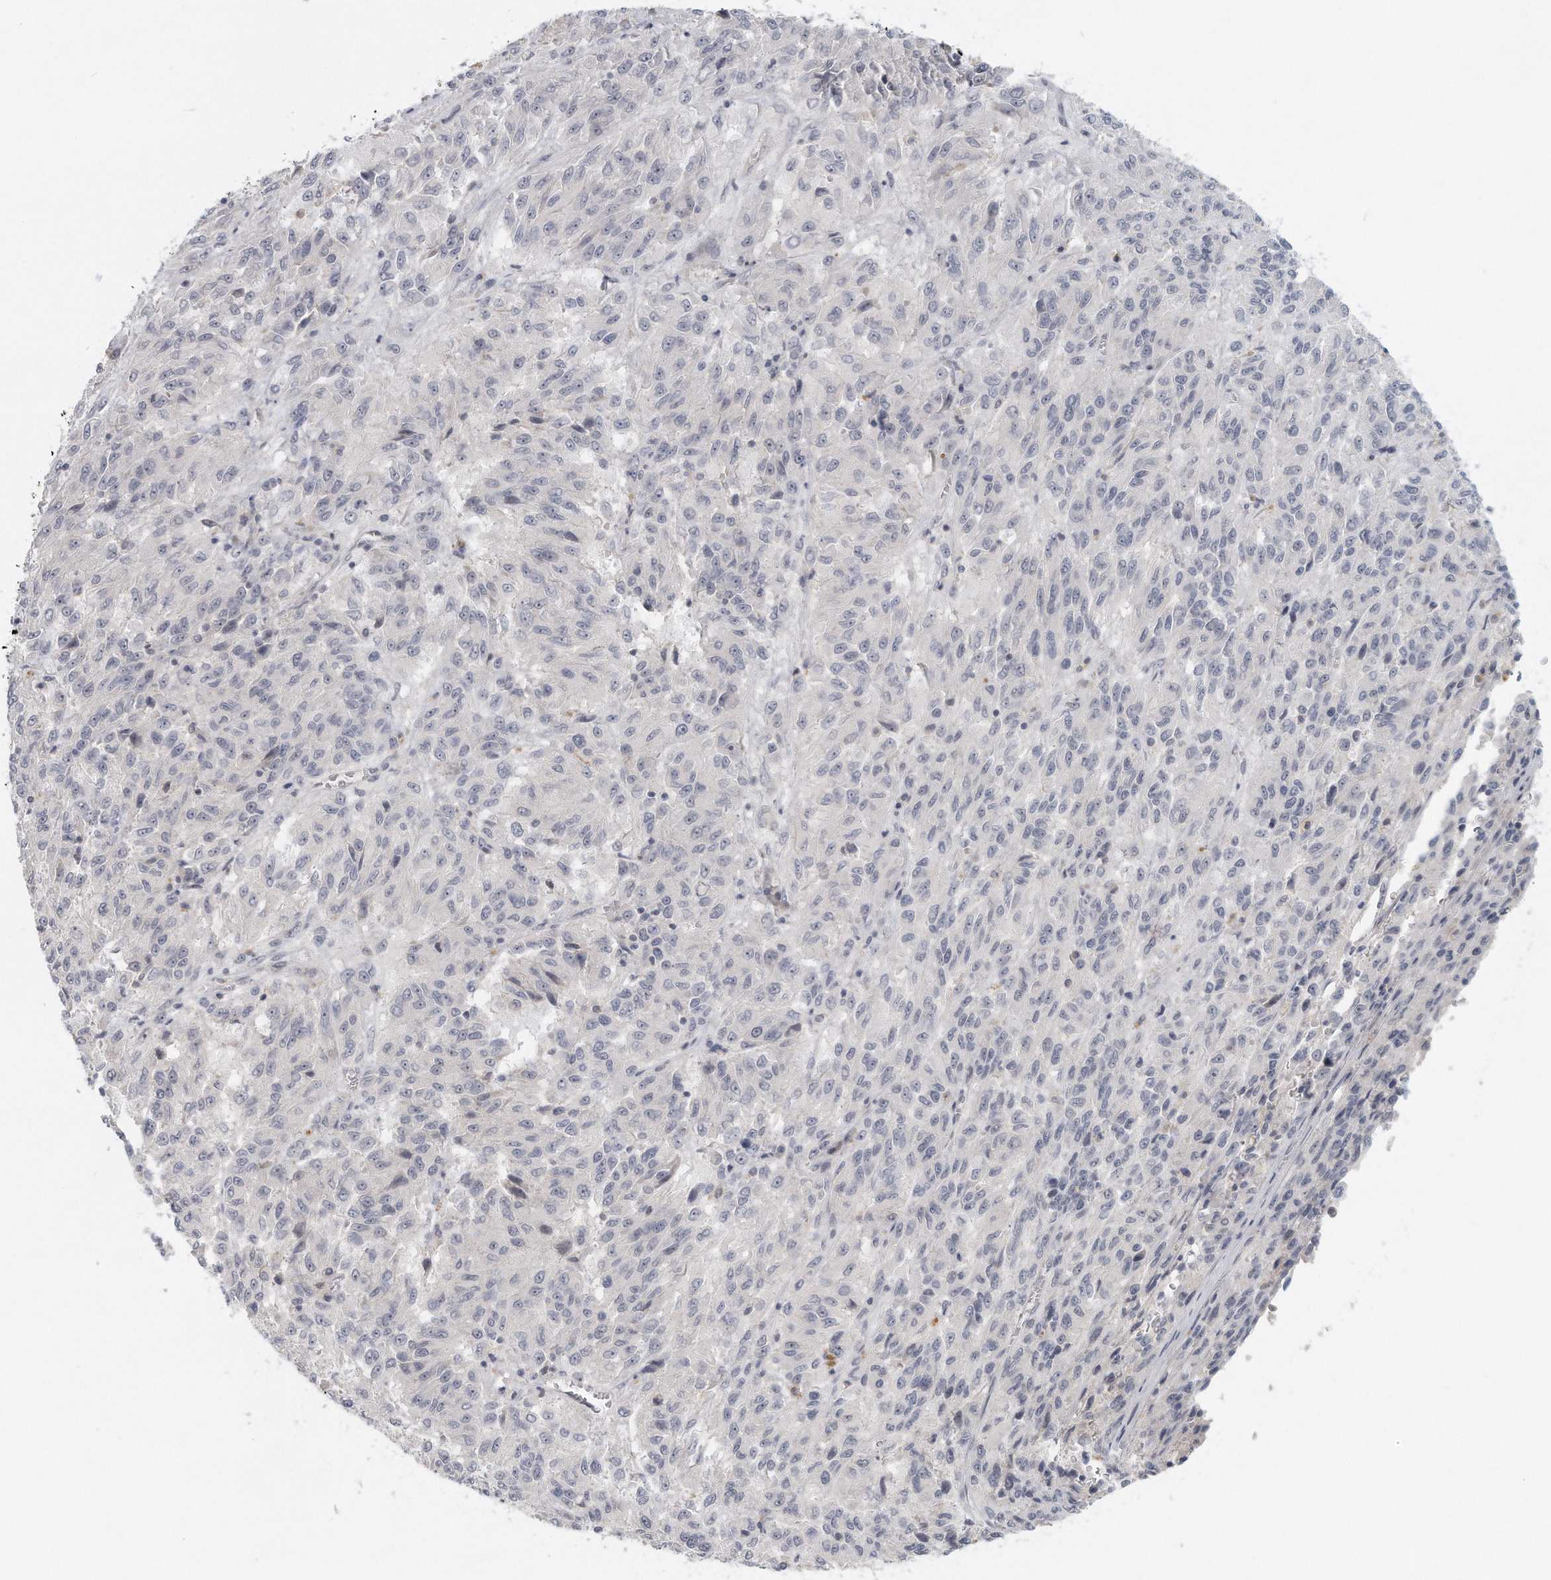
{"staining": {"intensity": "negative", "quantity": "none", "location": "none"}, "tissue": "melanoma", "cell_type": "Tumor cells", "image_type": "cancer", "snomed": [{"axis": "morphology", "description": "Malignant melanoma, Metastatic site"}, {"axis": "topography", "description": "Lung"}], "caption": "Immunohistochemistry (IHC) of malignant melanoma (metastatic site) displays no expression in tumor cells. (Stains: DAB IHC with hematoxylin counter stain, Microscopy: brightfield microscopy at high magnification).", "gene": "DDX43", "patient": {"sex": "male", "age": 64}}